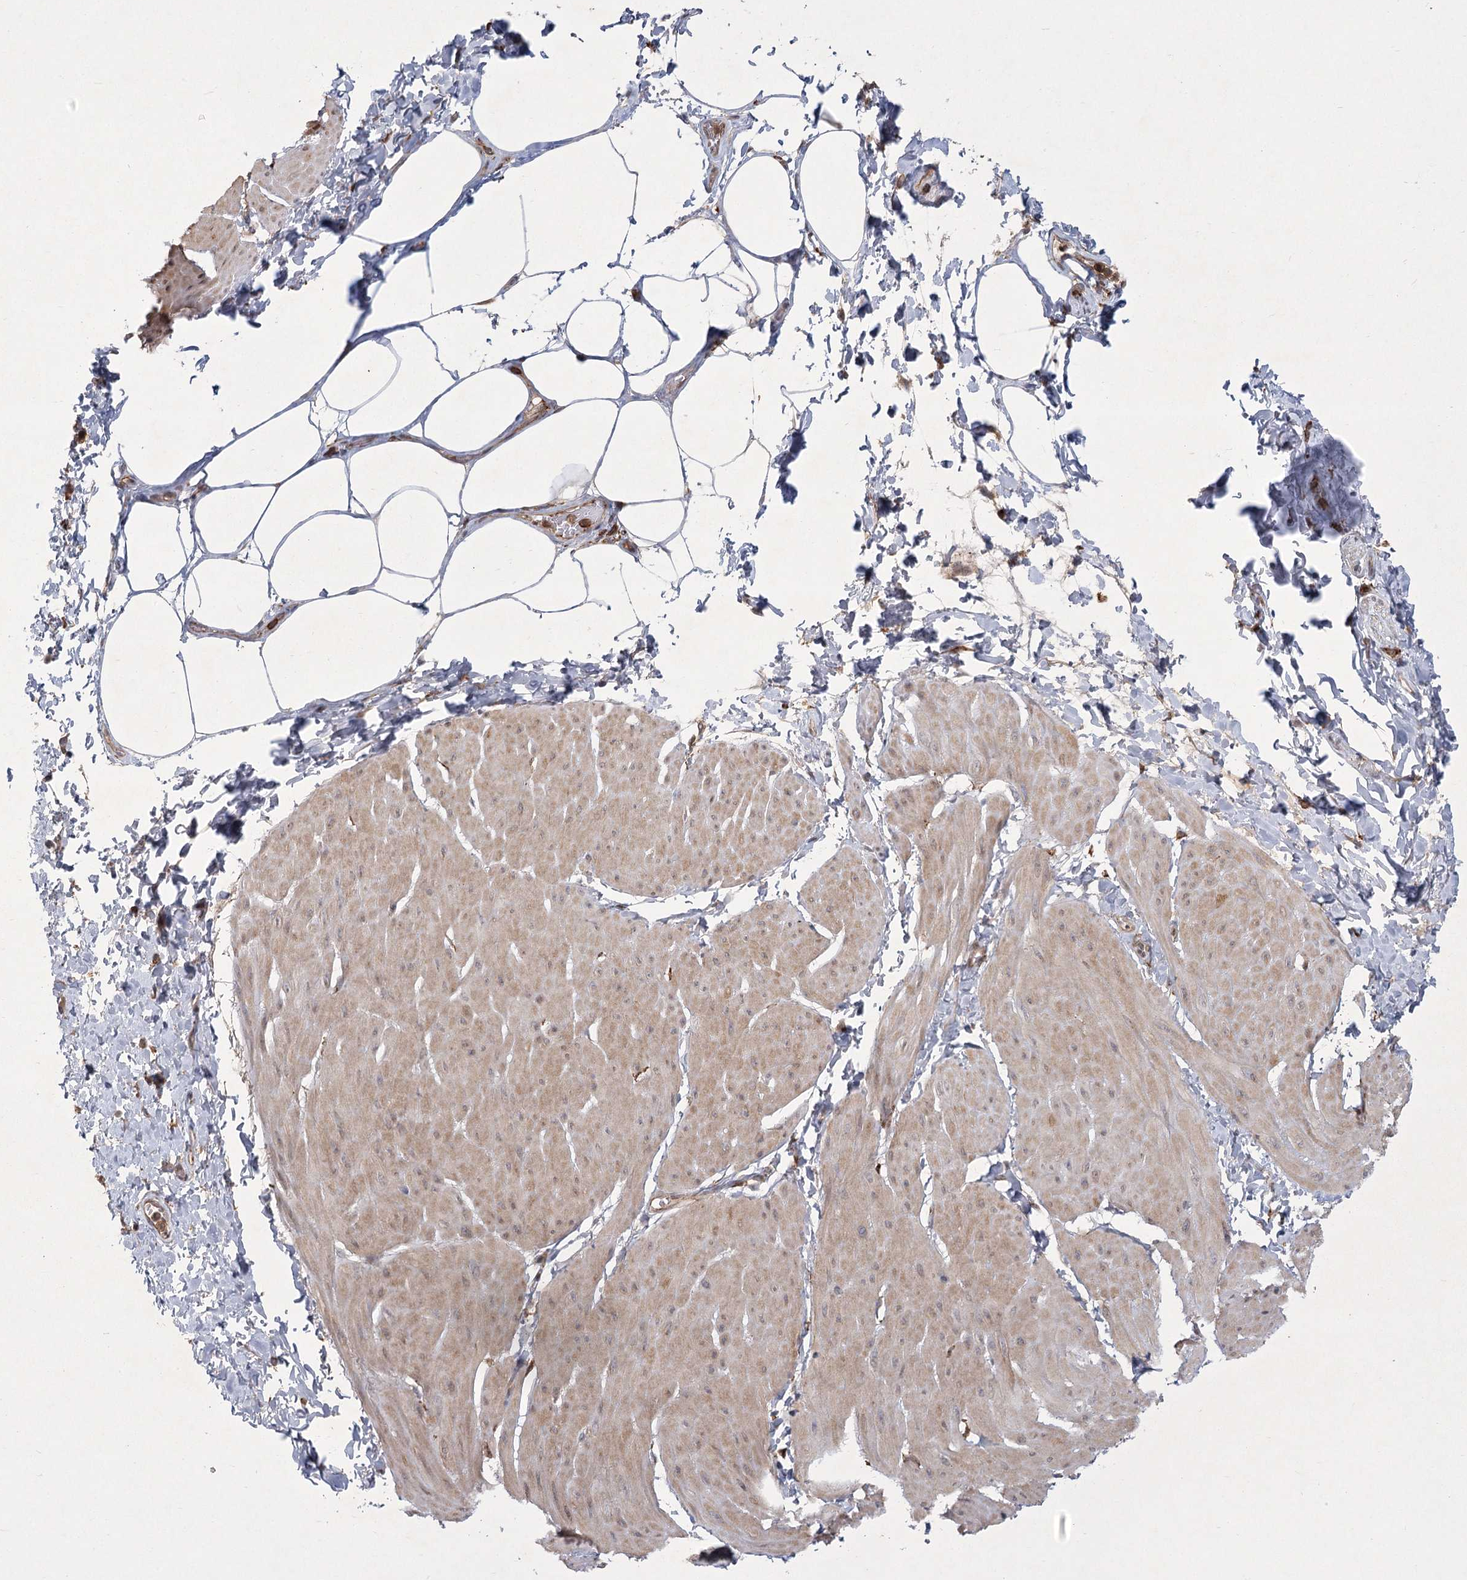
{"staining": {"intensity": "weak", "quantity": "25%-75%", "location": "cytoplasmic/membranous"}, "tissue": "smooth muscle", "cell_type": "Smooth muscle cells", "image_type": "normal", "snomed": [{"axis": "morphology", "description": "Urothelial carcinoma, High grade"}, {"axis": "topography", "description": "Urinary bladder"}], "caption": "The immunohistochemical stain labels weak cytoplasmic/membranous staining in smooth muscle cells of unremarkable smooth muscle. (brown staining indicates protein expression, while blue staining denotes nuclei).", "gene": "MEPE", "patient": {"sex": "male", "age": 46}}